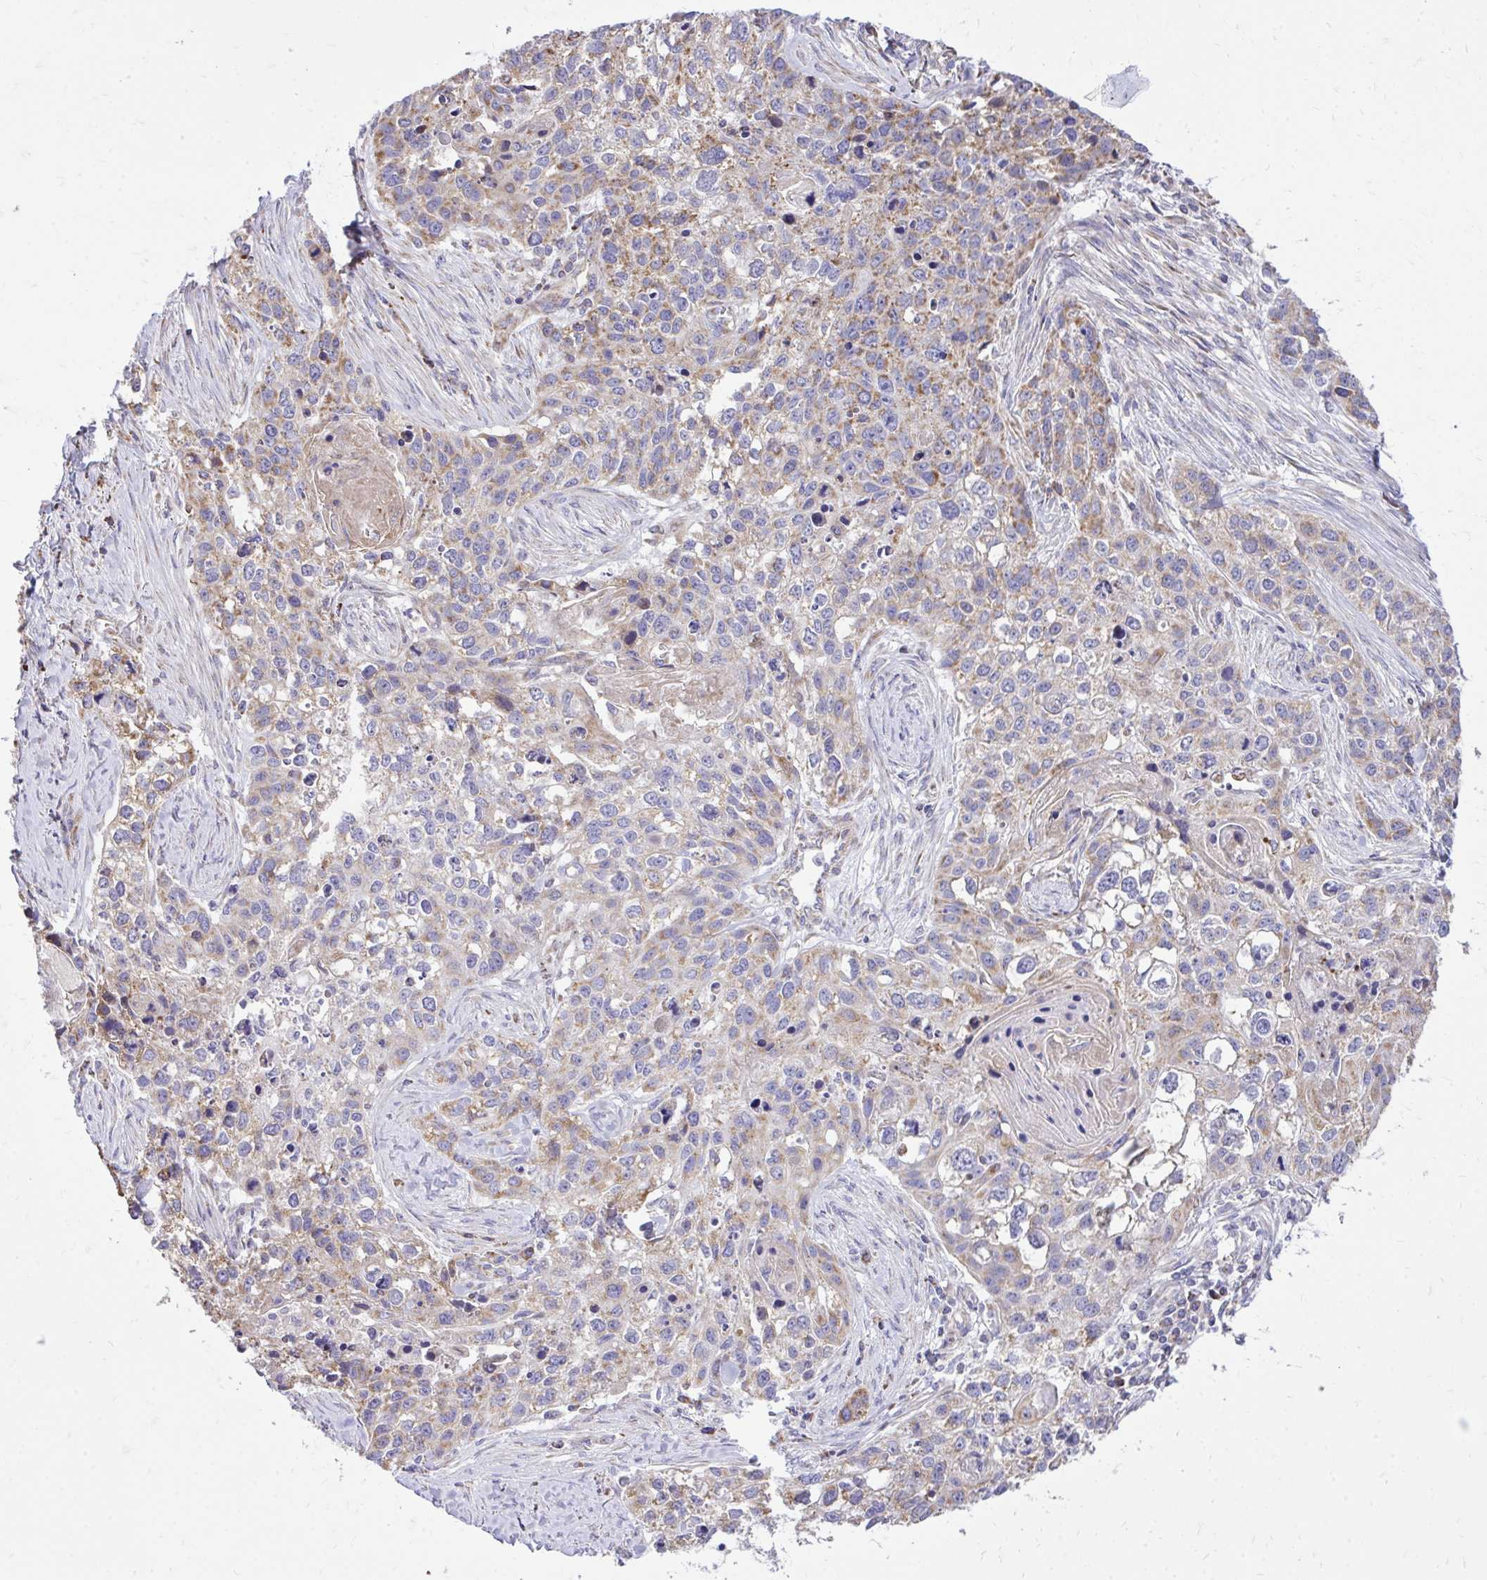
{"staining": {"intensity": "weak", "quantity": "25%-75%", "location": "cytoplasmic/membranous"}, "tissue": "lung cancer", "cell_type": "Tumor cells", "image_type": "cancer", "snomed": [{"axis": "morphology", "description": "Squamous cell carcinoma, NOS"}, {"axis": "topography", "description": "Lung"}], "caption": "The image exhibits a brown stain indicating the presence of a protein in the cytoplasmic/membranous of tumor cells in squamous cell carcinoma (lung).", "gene": "ATP13A2", "patient": {"sex": "male", "age": 74}}